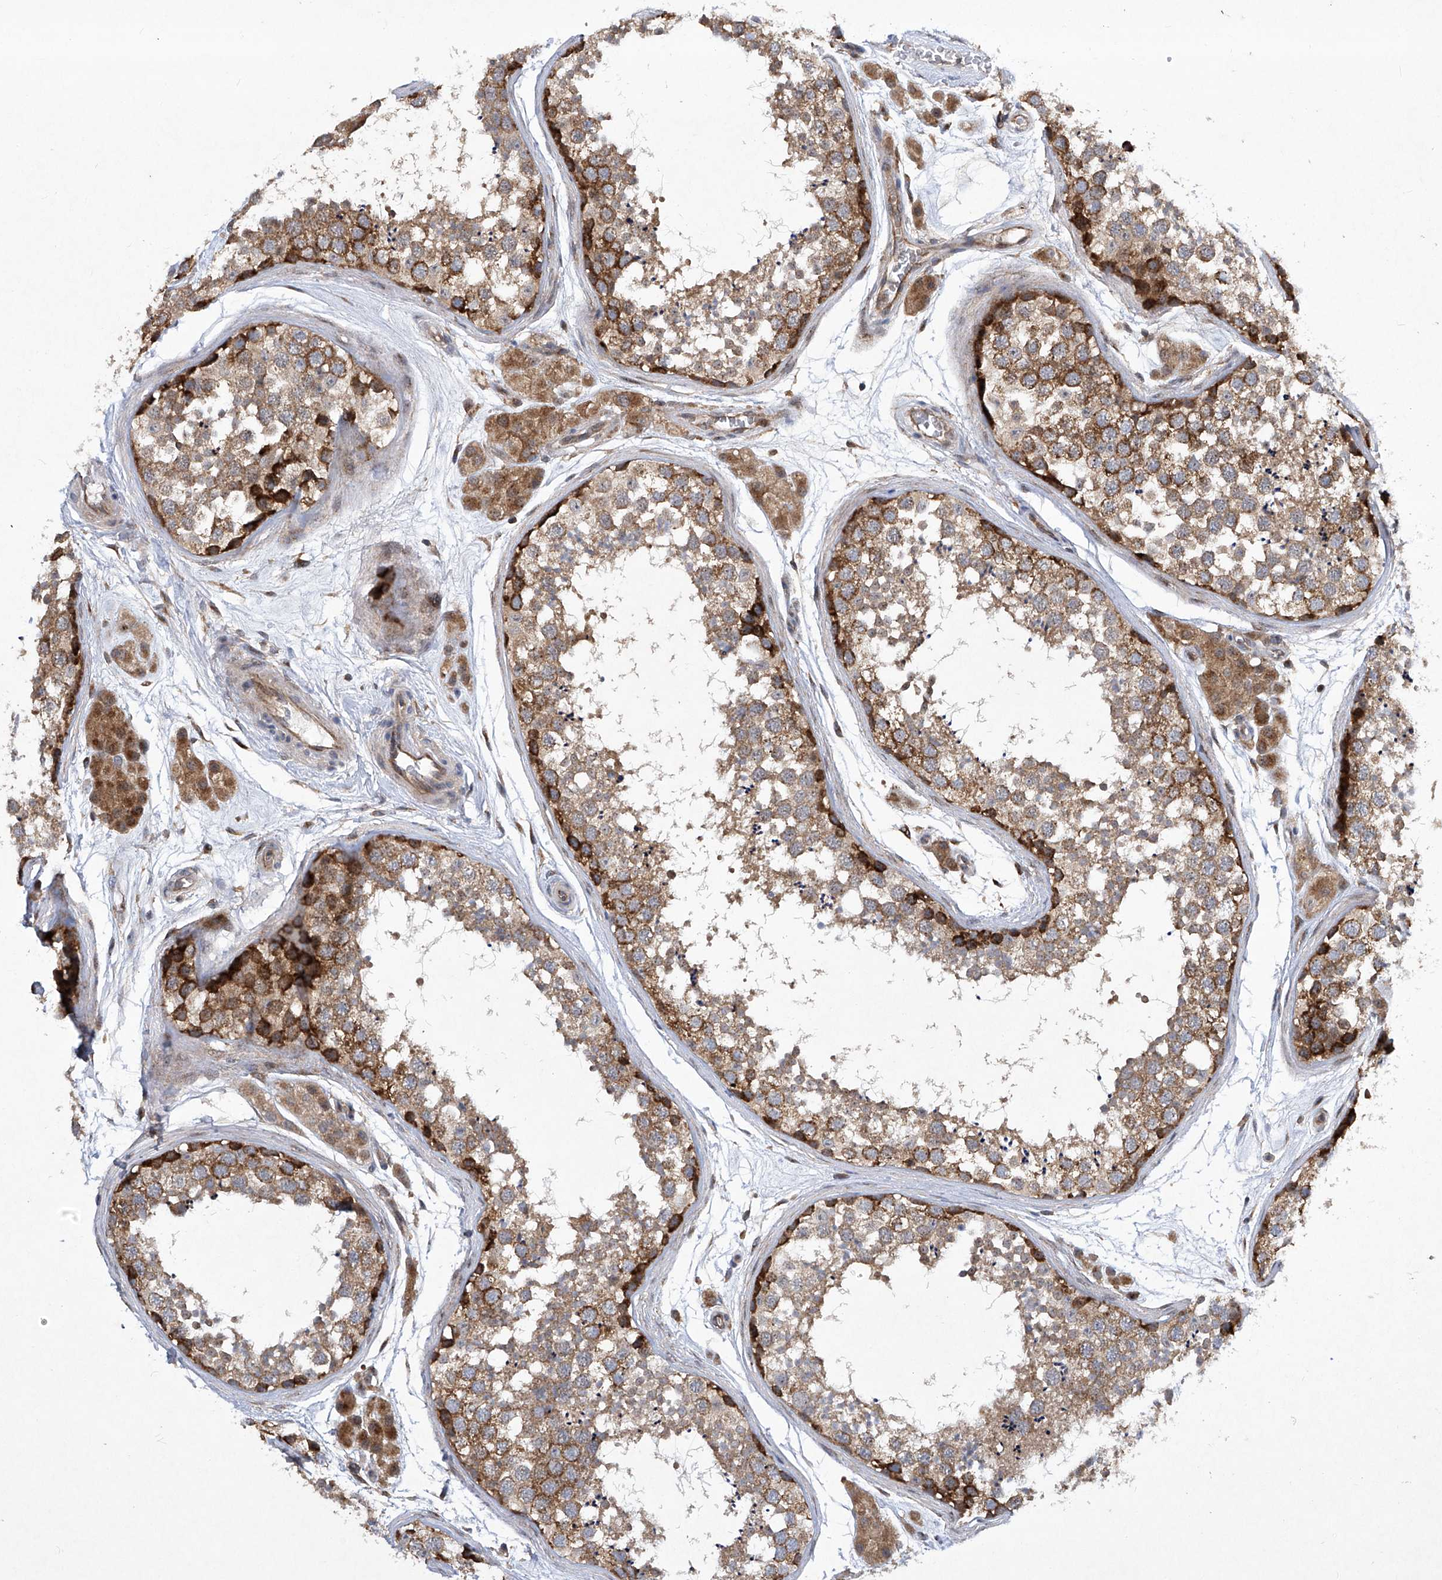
{"staining": {"intensity": "strong", "quantity": "<25%", "location": "cytoplasmic/membranous"}, "tissue": "testis", "cell_type": "Cells in seminiferous ducts", "image_type": "normal", "snomed": [{"axis": "morphology", "description": "Normal tissue, NOS"}, {"axis": "topography", "description": "Testis"}], "caption": "The photomicrograph reveals staining of normal testis, revealing strong cytoplasmic/membranous protein staining (brown color) within cells in seminiferous ducts.", "gene": "CISH", "patient": {"sex": "male", "age": 56}}